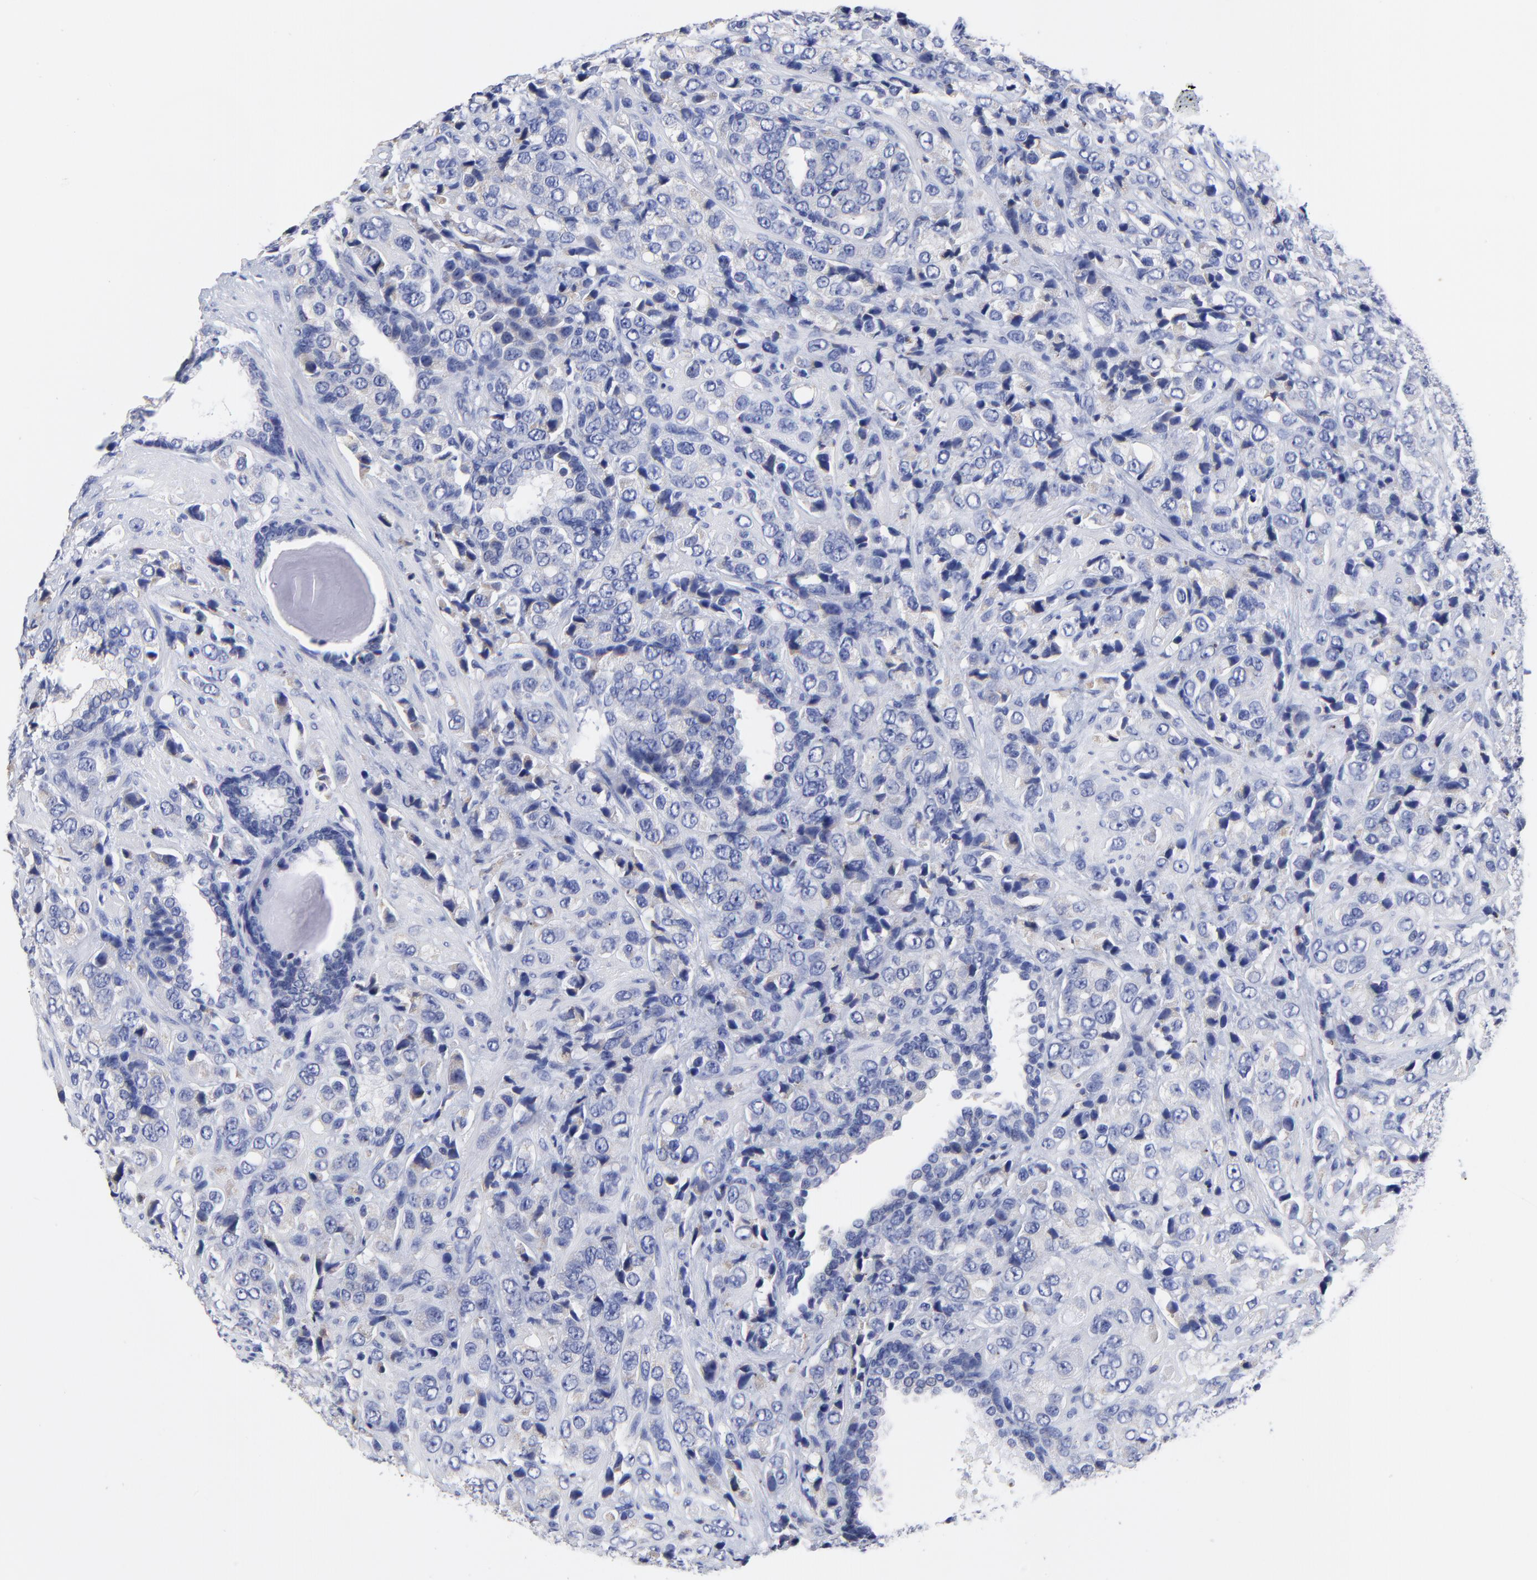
{"staining": {"intensity": "negative", "quantity": "none", "location": "none"}, "tissue": "prostate cancer", "cell_type": "Tumor cells", "image_type": "cancer", "snomed": [{"axis": "morphology", "description": "Adenocarcinoma, High grade"}, {"axis": "topography", "description": "Prostate"}], "caption": "Tumor cells are negative for brown protein staining in high-grade adenocarcinoma (prostate).", "gene": "LAX1", "patient": {"sex": "male", "age": 70}}